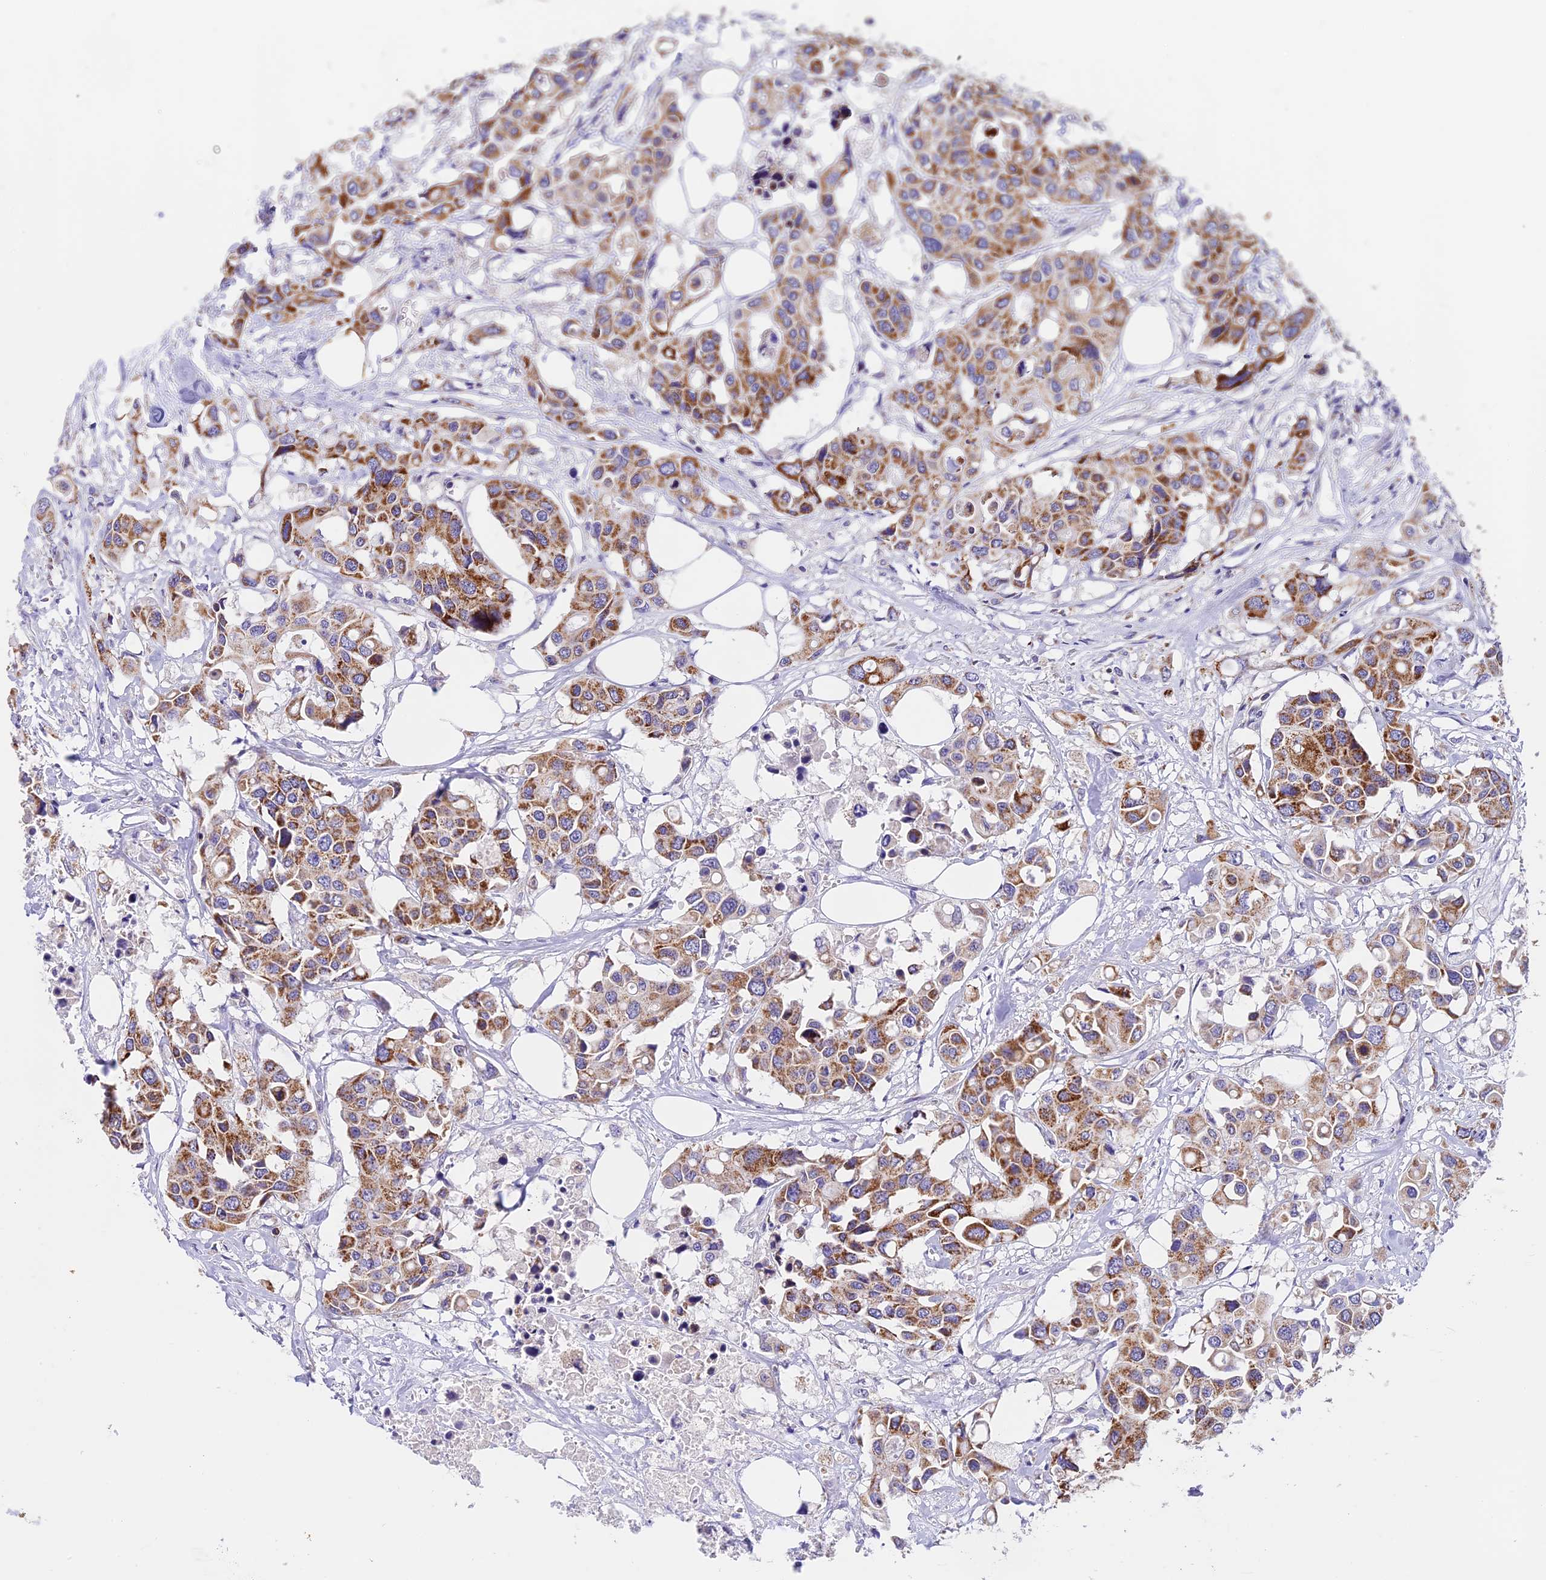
{"staining": {"intensity": "strong", "quantity": "25%-75%", "location": "cytoplasmic/membranous"}, "tissue": "colorectal cancer", "cell_type": "Tumor cells", "image_type": "cancer", "snomed": [{"axis": "morphology", "description": "Adenocarcinoma, NOS"}, {"axis": "topography", "description": "Colon"}], "caption": "Human colorectal cancer (adenocarcinoma) stained with a brown dye displays strong cytoplasmic/membranous positive staining in about 25%-75% of tumor cells.", "gene": "MGME1", "patient": {"sex": "male", "age": 77}}